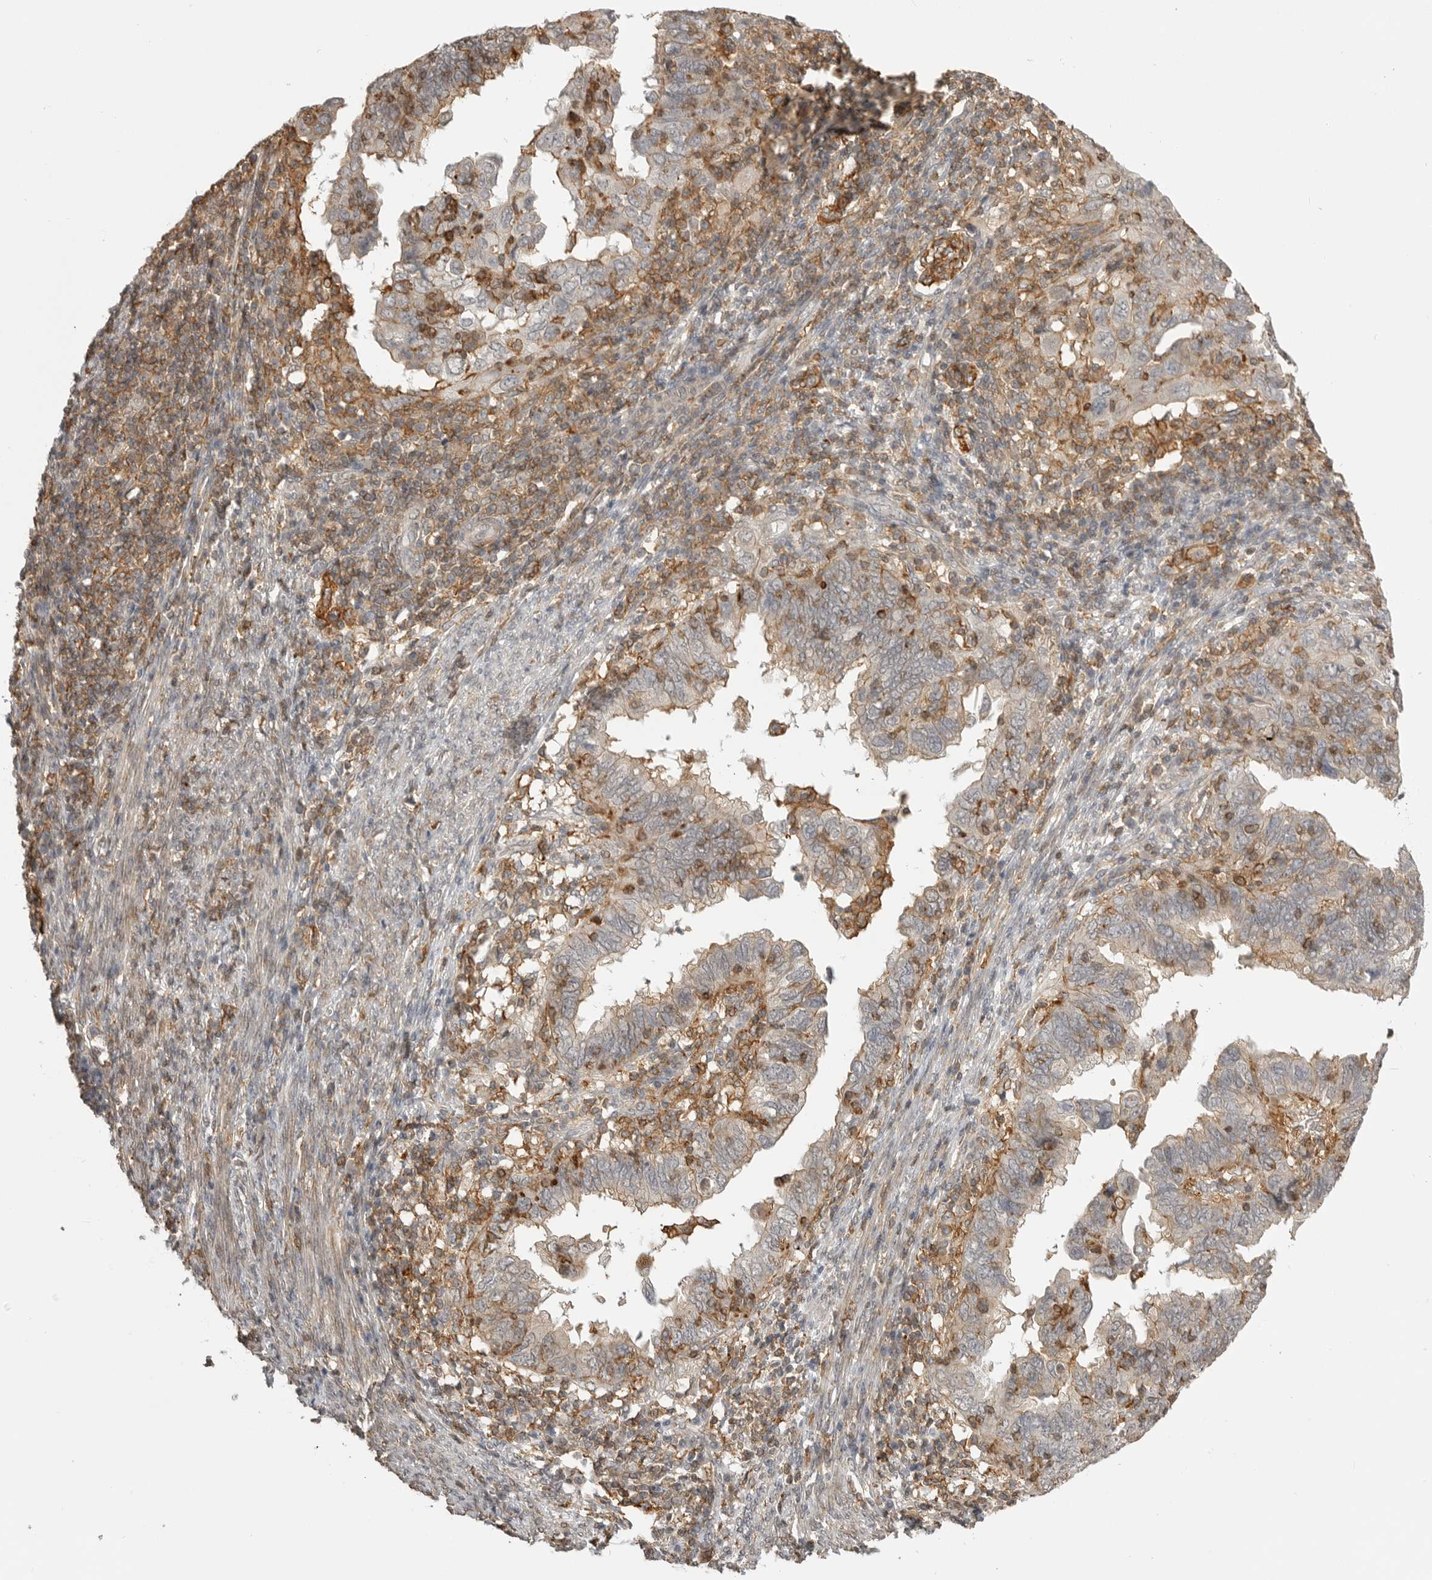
{"staining": {"intensity": "weak", "quantity": "25%-75%", "location": "cytoplasmic/membranous"}, "tissue": "endometrial cancer", "cell_type": "Tumor cells", "image_type": "cancer", "snomed": [{"axis": "morphology", "description": "Adenocarcinoma, NOS"}, {"axis": "topography", "description": "Uterus"}], "caption": "Protein positivity by immunohistochemistry displays weak cytoplasmic/membranous expression in about 25%-75% of tumor cells in endometrial adenocarcinoma.", "gene": "GPC2", "patient": {"sex": "female", "age": 77}}